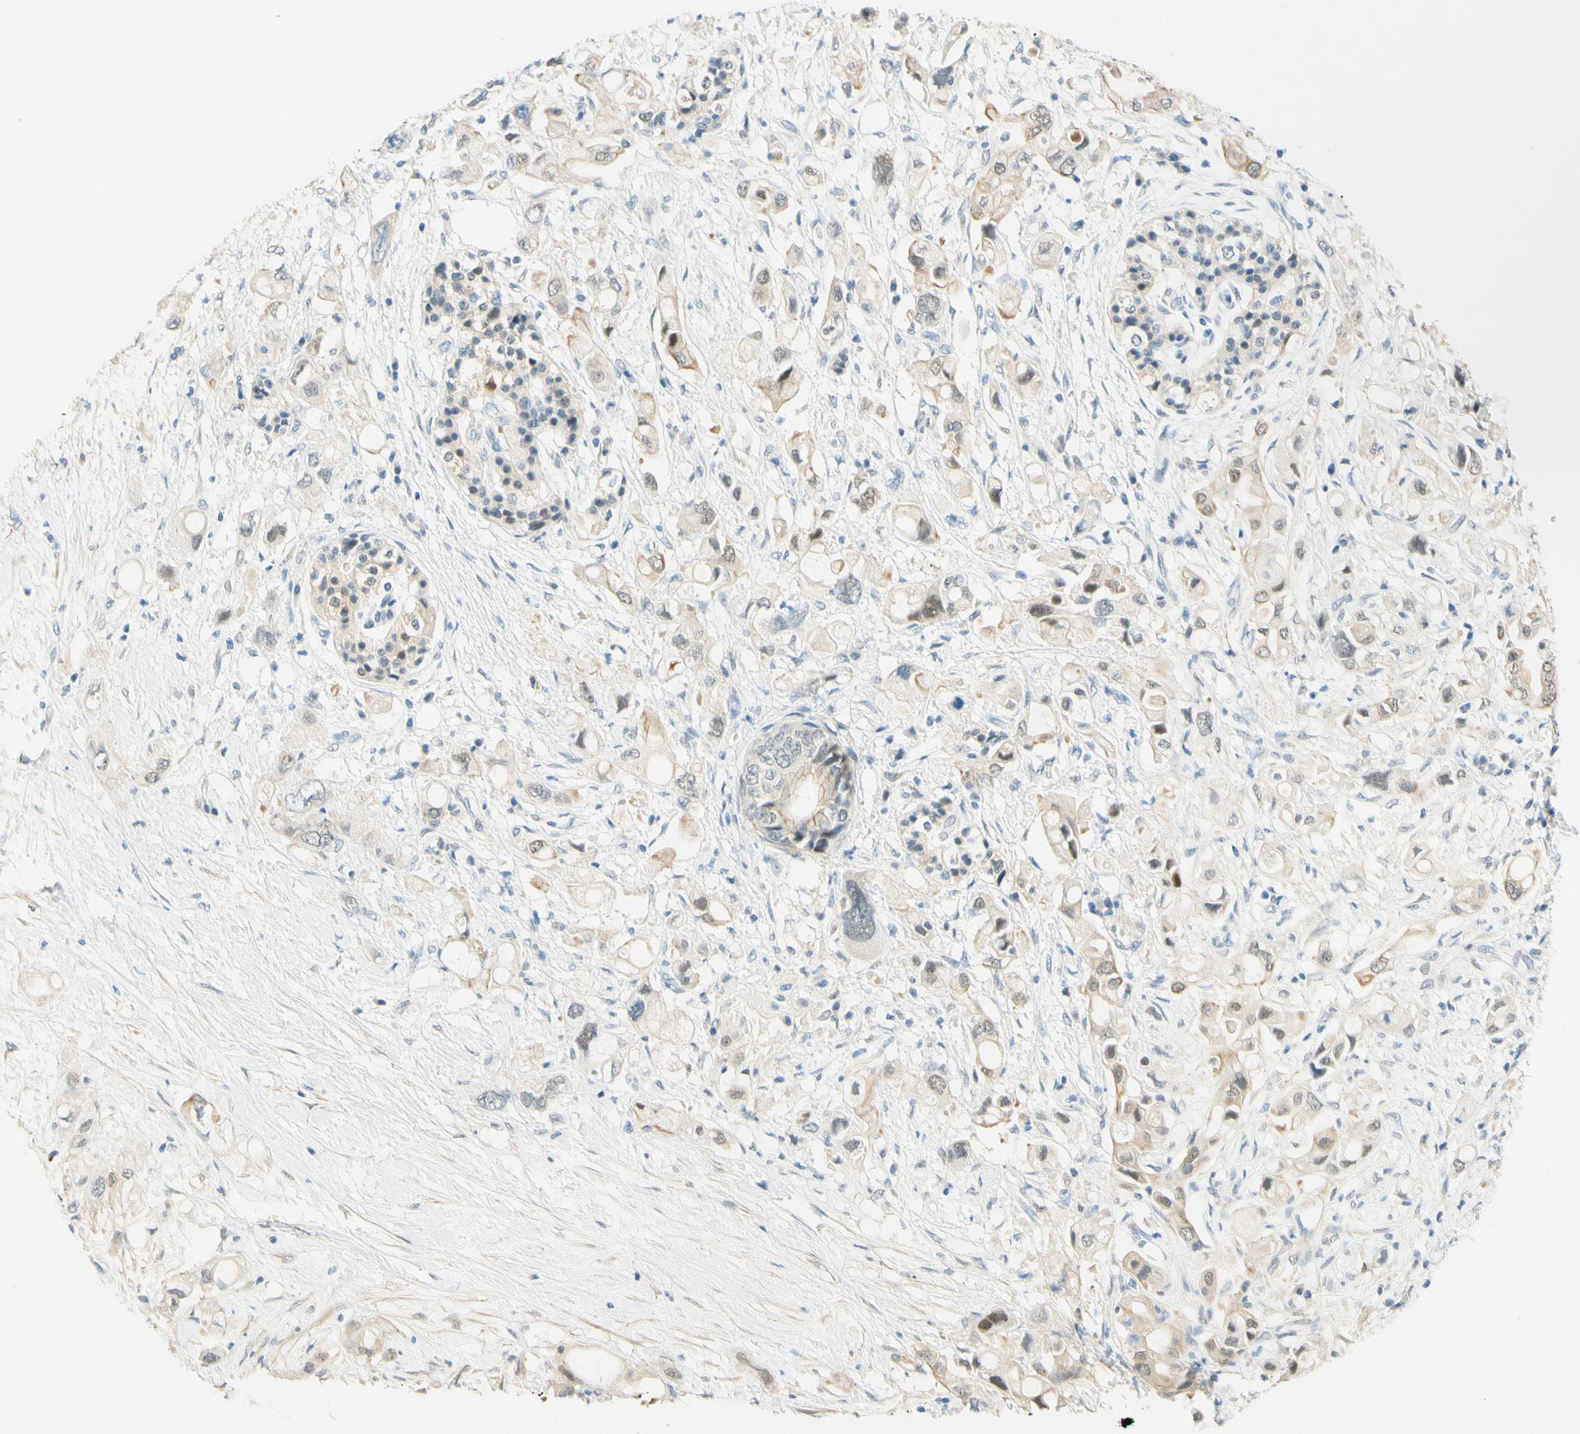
{"staining": {"intensity": "weak", "quantity": ">75%", "location": "cytoplasmic/membranous"}, "tissue": "pancreatic cancer", "cell_type": "Tumor cells", "image_type": "cancer", "snomed": [{"axis": "morphology", "description": "Adenocarcinoma, NOS"}, {"axis": "topography", "description": "Pancreas"}], "caption": "Adenocarcinoma (pancreatic) stained with a protein marker shows weak staining in tumor cells.", "gene": "ENTREP2", "patient": {"sex": "female", "age": 56}}